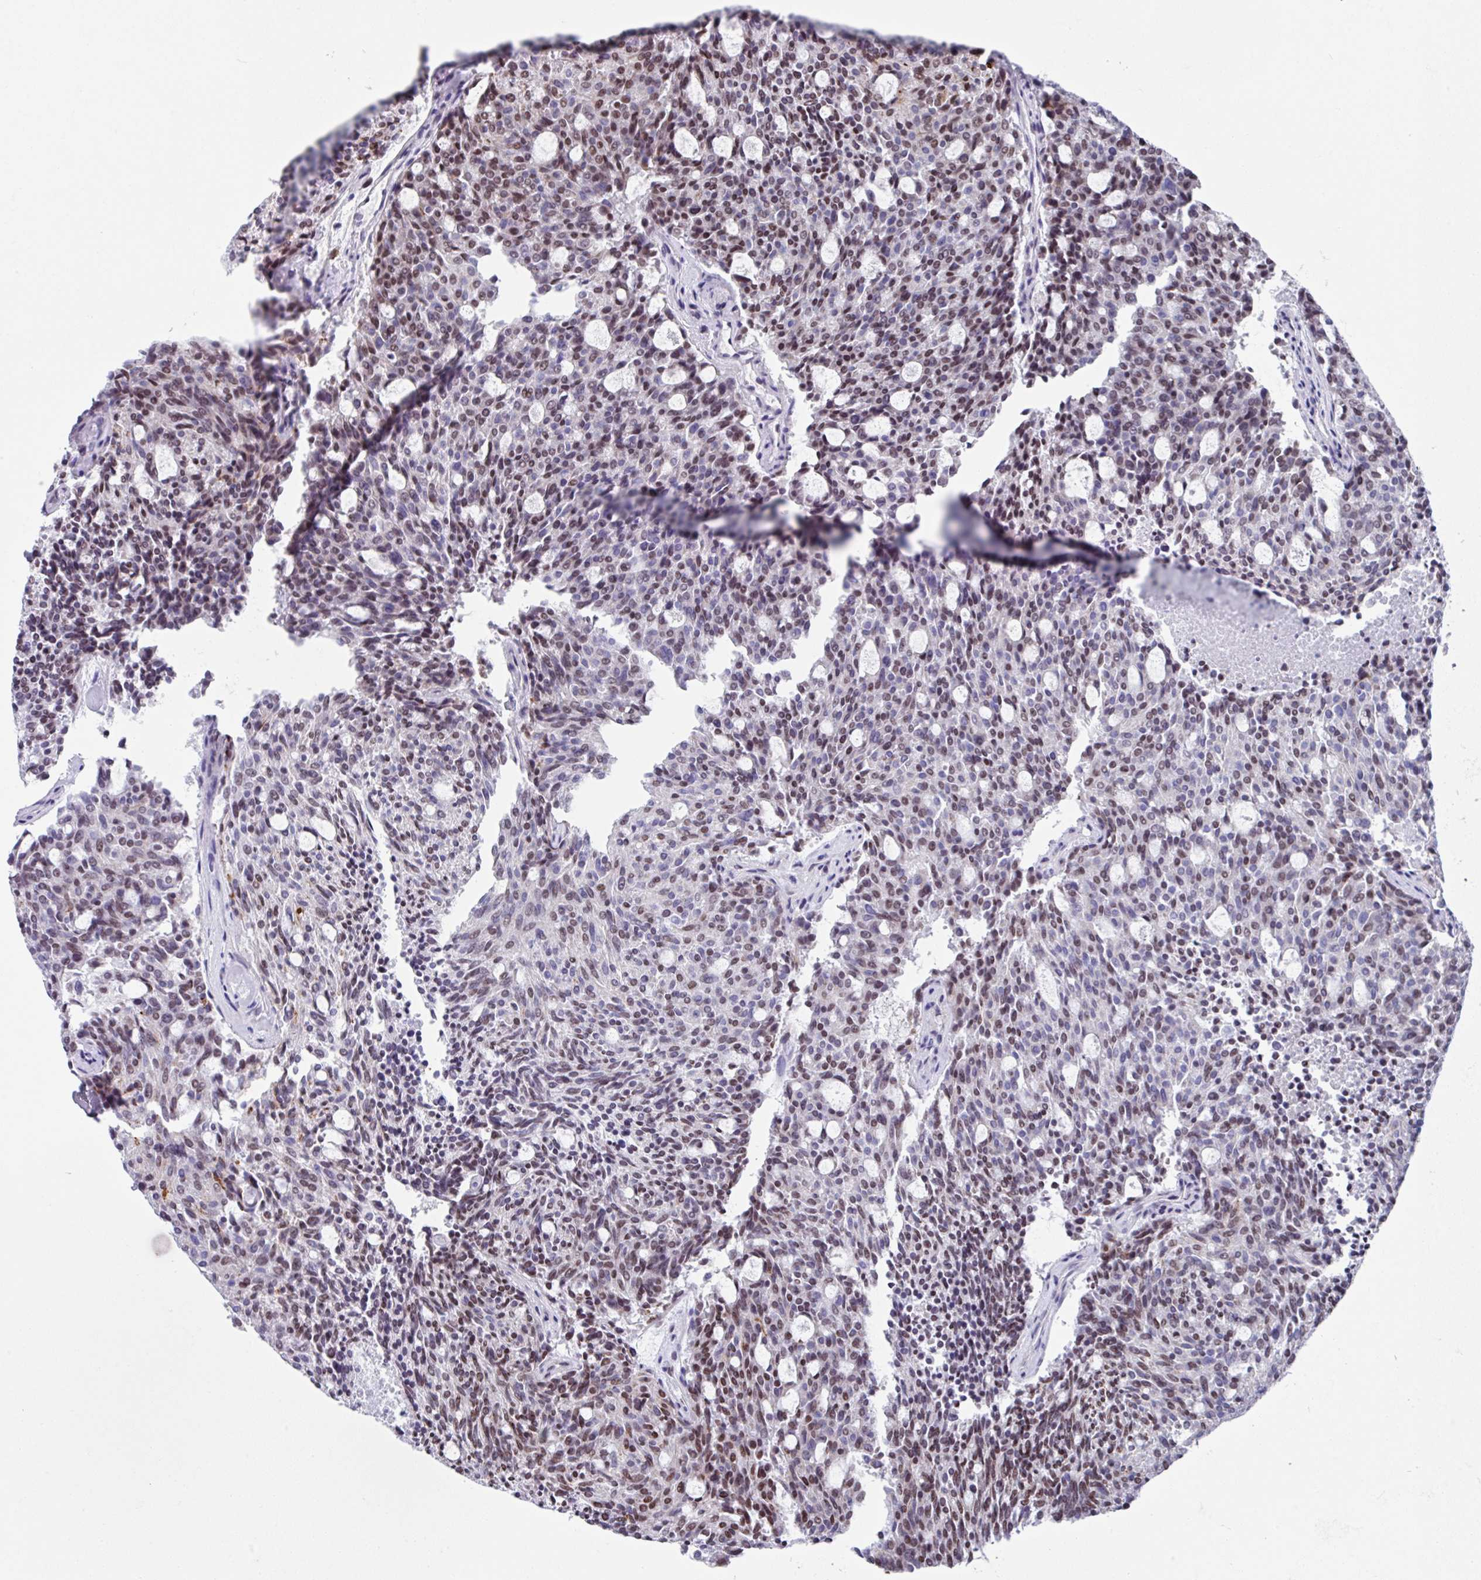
{"staining": {"intensity": "moderate", "quantity": "25%-75%", "location": "nuclear"}, "tissue": "carcinoid", "cell_type": "Tumor cells", "image_type": "cancer", "snomed": [{"axis": "morphology", "description": "Carcinoid, malignant, NOS"}, {"axis": "topography", "description": "Pancreas"}], "caption": "Moderate nuclear protein staining is appreciated in about 25%-75% of tumor cells in carcinoid.", "gene": "TCF3", "patient": {"sex": "female", "age": 54}}